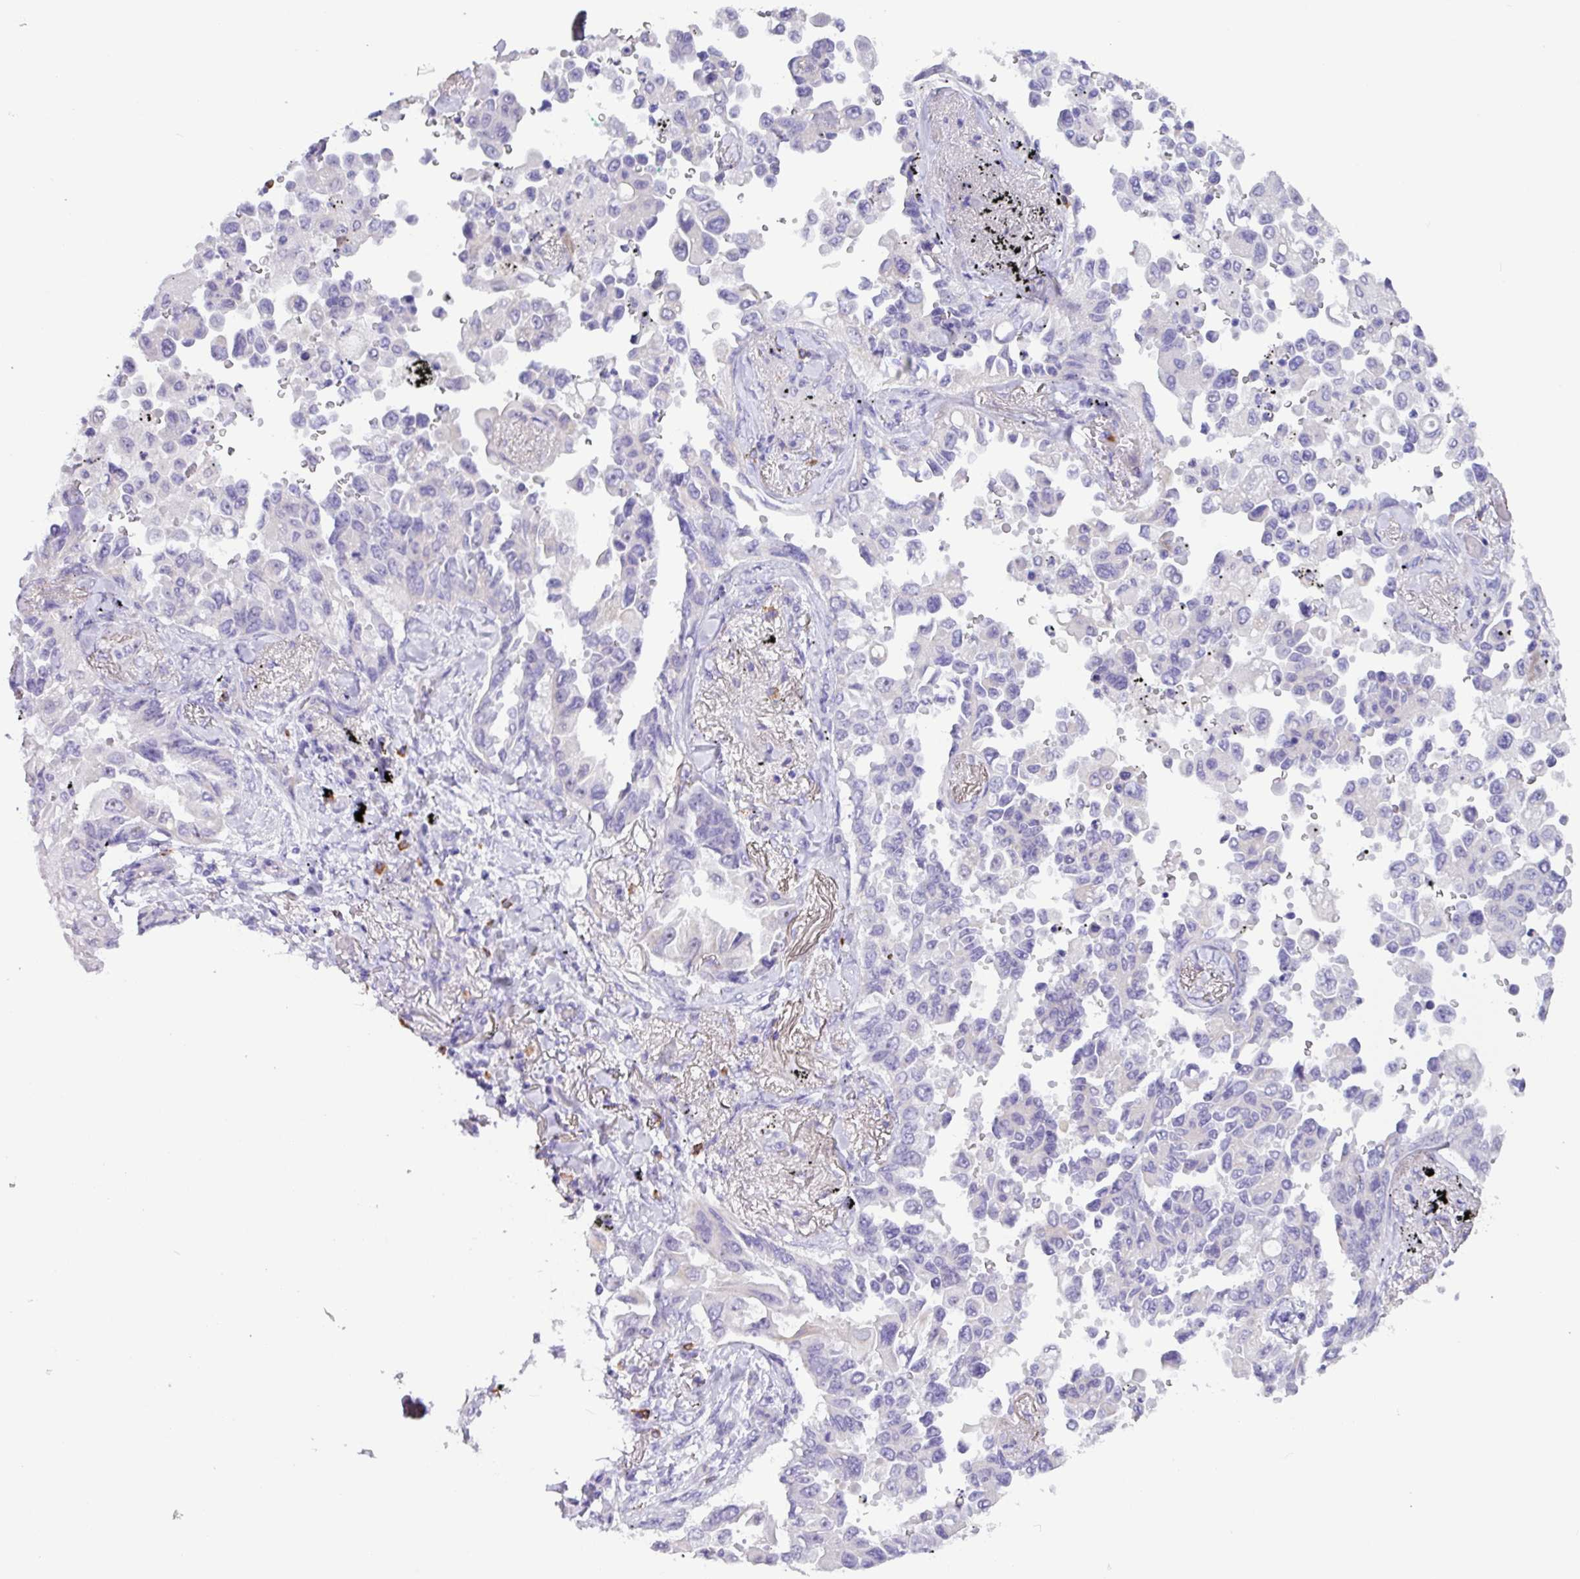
{"staining": {"intensity": "negative", "quantity": "none", "location": "none"}, "tissue": "lung cancer", "cell_type": "Tumor cells", "image_type": "cancer", "snomed": [{"axis": "morphology", "description": "Adenocarcinoma, NOS"}, {"axis": "topography", "description": "Lung"}], "caption": "Protein analysis of lung cancer (adenocarcinoma) exhibits no significant staining in tumor cells.", "gene": "MRM2", "patient": {"sex": "female", "age": 67}}